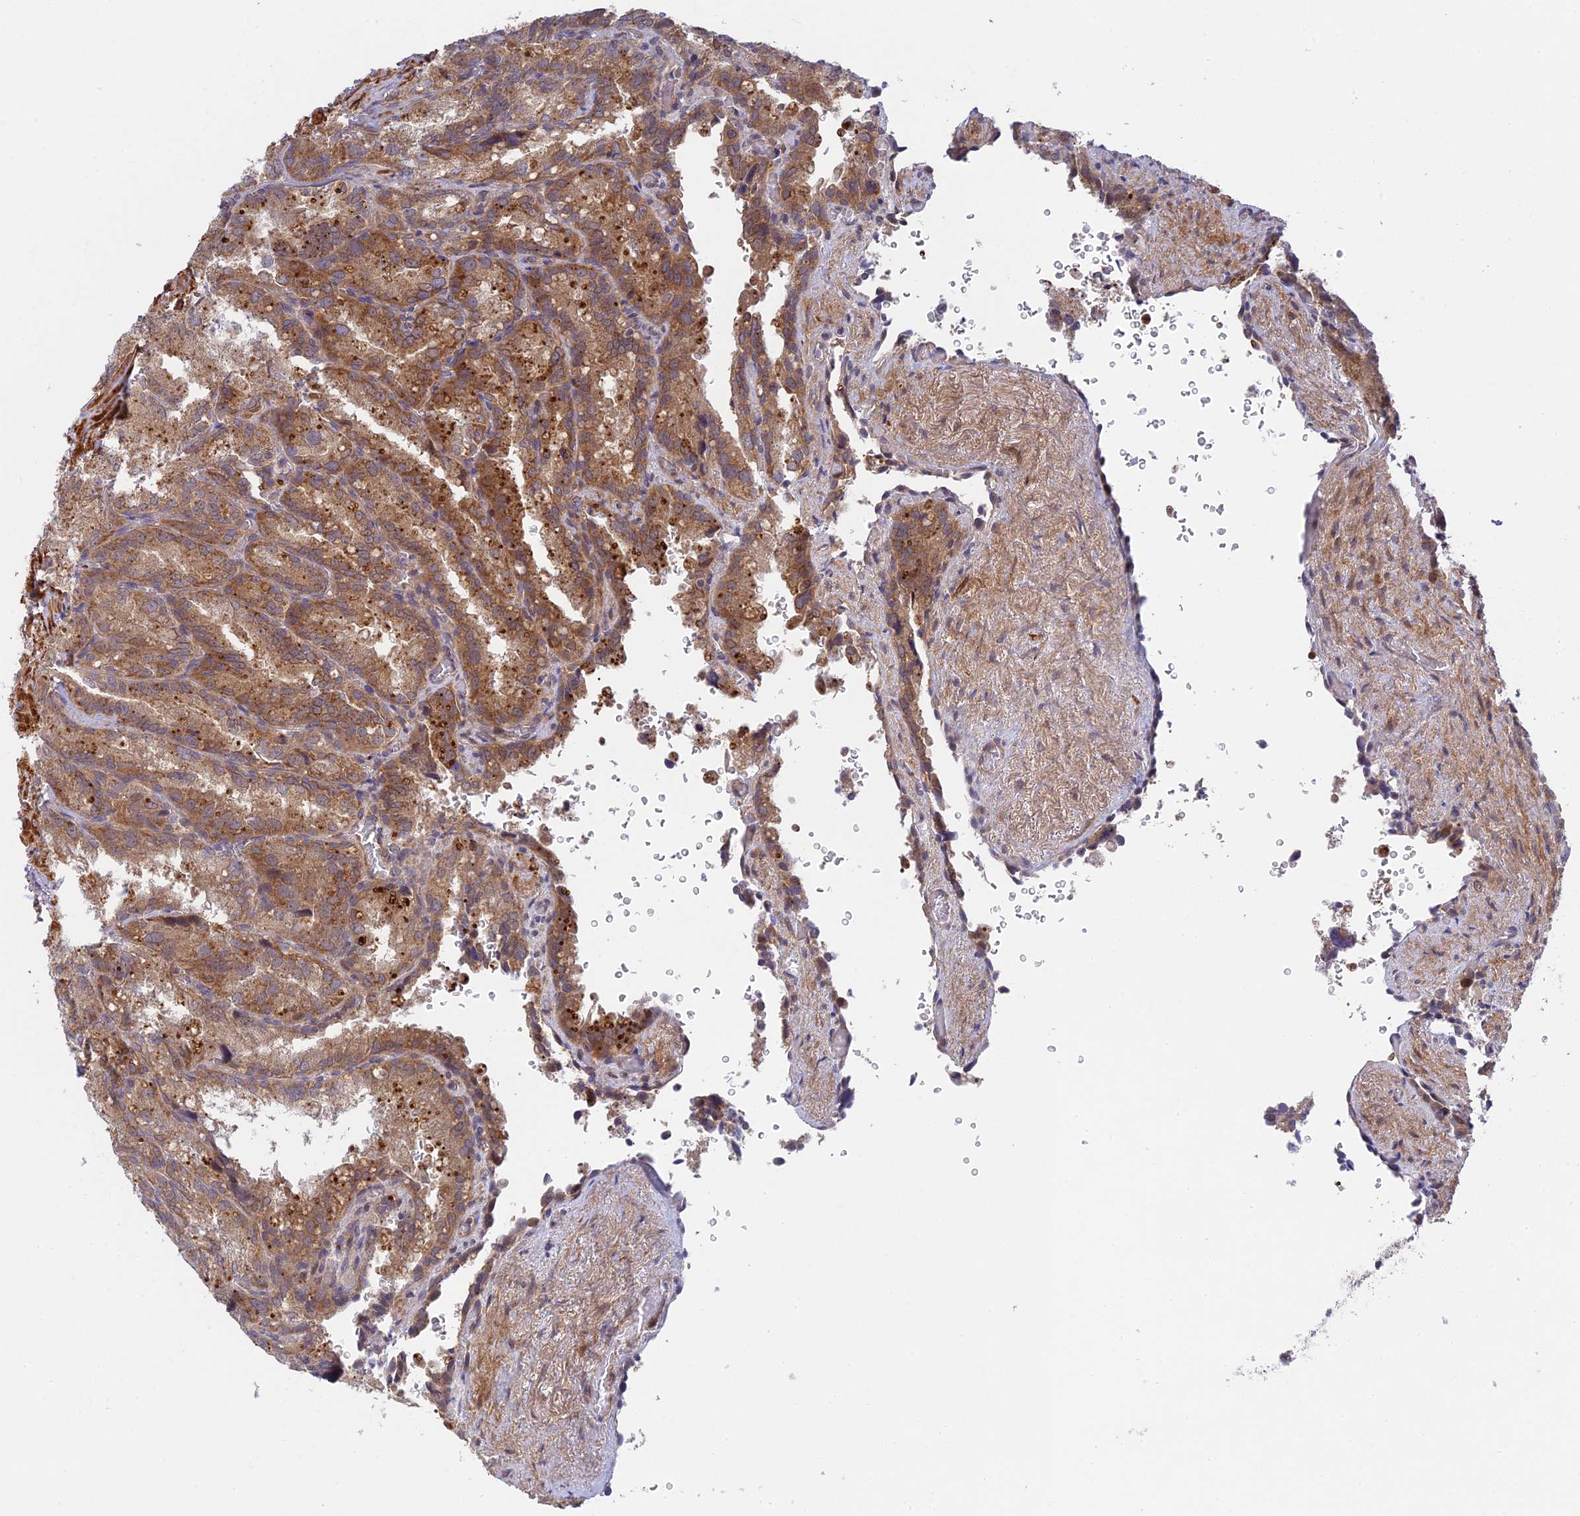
{"staining": {"intensity": "moderate", "quantity": ">75%", "location": "cytoplasmic/membranous"}, "tissue": "seminal vesicle", "cell_type": "Glandular cells", "image_type": "normal", "snomed": [{"axis": "morphology", "description": "Normal tissue, NOS"}, {"axis": "topography", "description": "Seminal veicle"}], "caption": "Moderate cytoplasmic/membranous staining is seen in approximately >75% of glandular cells in benign seminal vesicle.", "gene": "INCA1", "patient": {"sex": "male", "age": 62}}